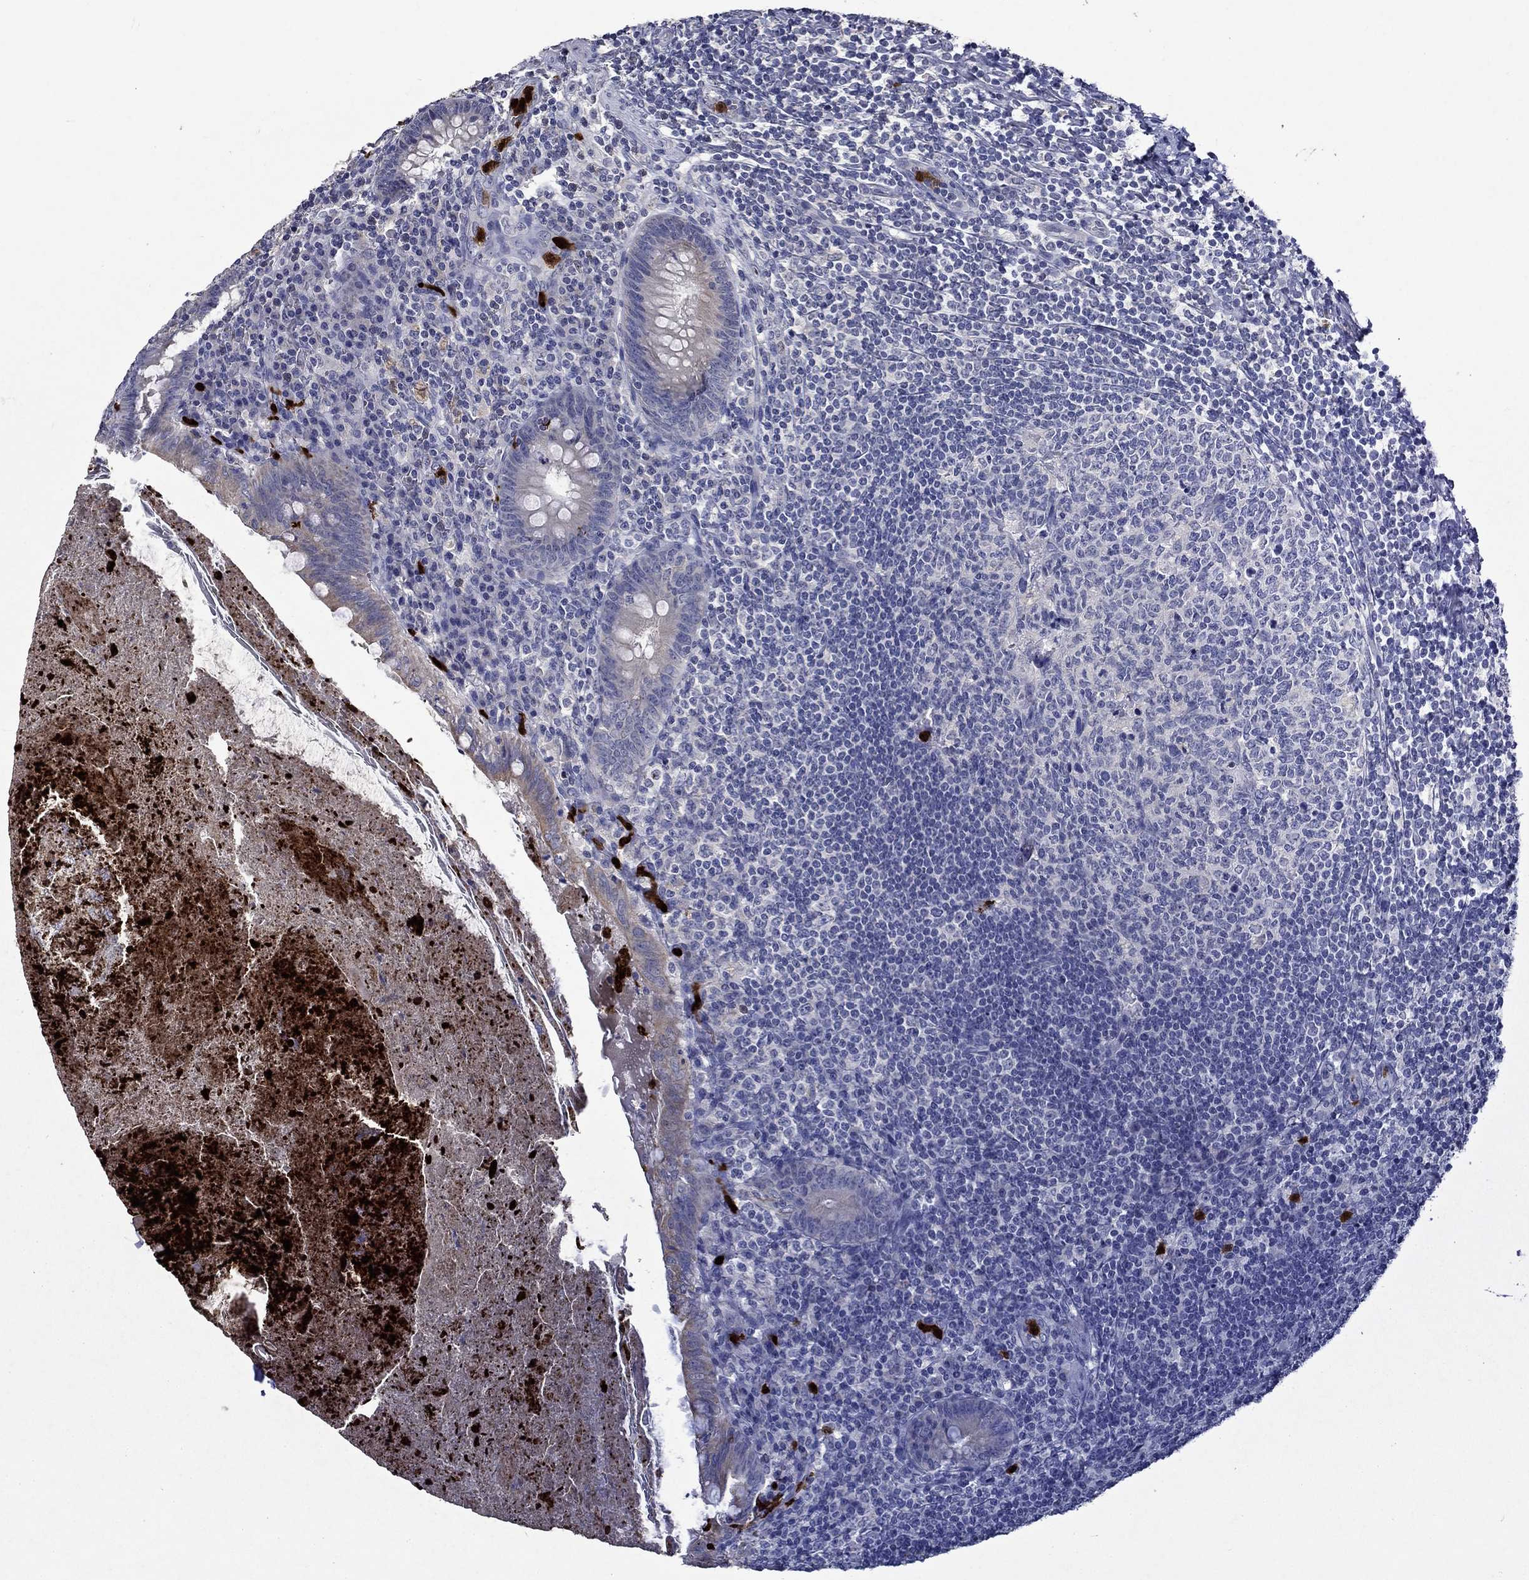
{"staining": {"intensity": "weak", "quantity": "<25%", "location": "cytoplasmic/membranous"}, "tissue": "appendix", "cell_type": "Glandular cells", "image_type": "normal", "snomed": [{"axis": "morphology", "description": "Normal tissue, NOS"}, {"axis": "topography", "description": "Appendix"}], "caption": "Image shows no protein positivity in glandular cells of benign appendix.", "gene": "IRF5", "patient": {"sex": "male", "age": 47}}